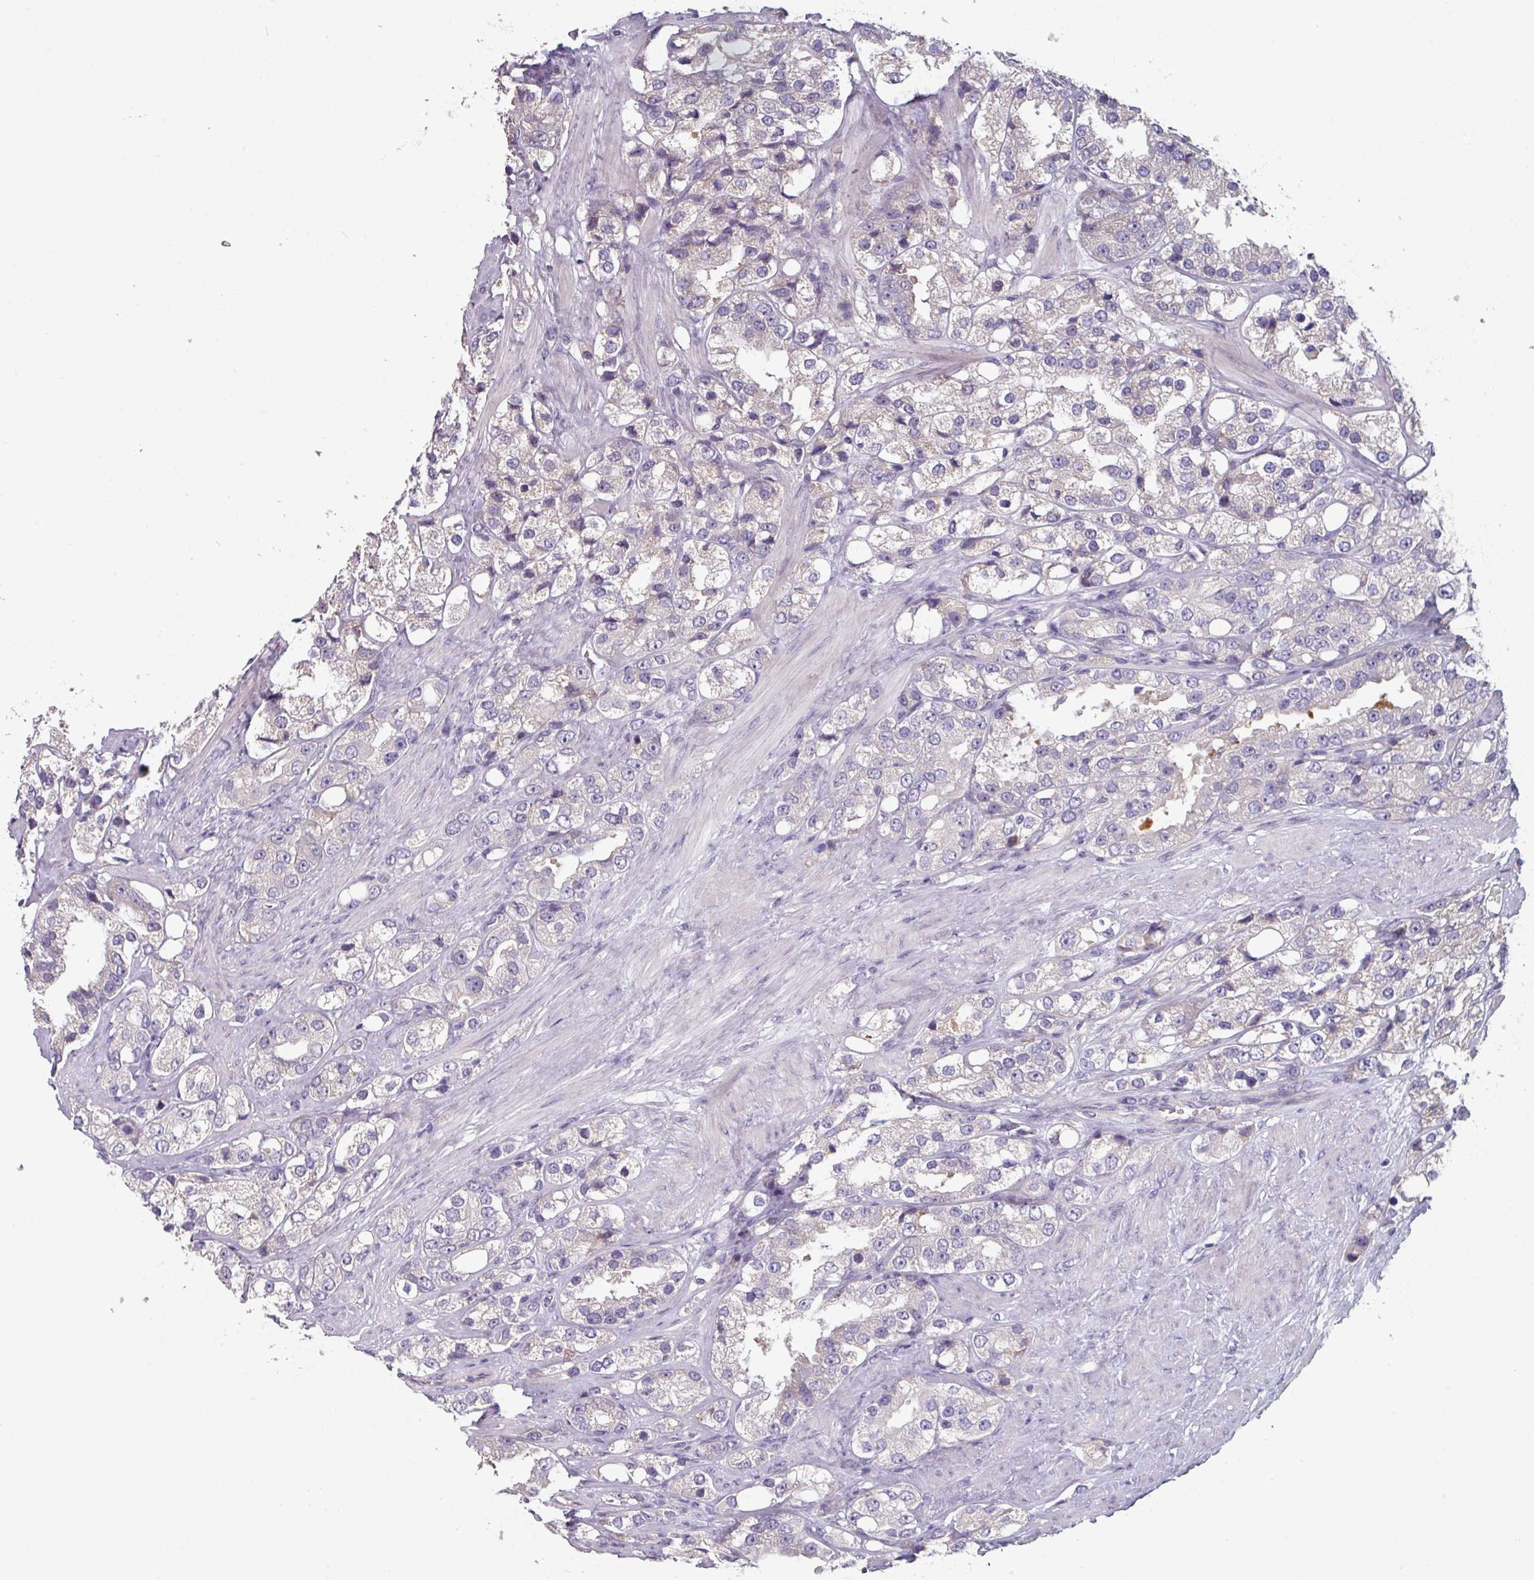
{"staining": {"intensity": "negative", "quantity": "none", "location": "none"}, "tissue": "prostate cancer", "cell_type": "Tumor cells", "image_type": "cancer", "snomed": [{"axis": "morphology", "description": "Adenocarcinoma, NOS"}, {"axis": "topography", "description": "Prostate"}], "caption": "Tumor cells are negative for protein expression in human adenocarcinoma (prostate).", "gene": "PRAMEF8", "patient": {"sex": "male", "age": 79}}